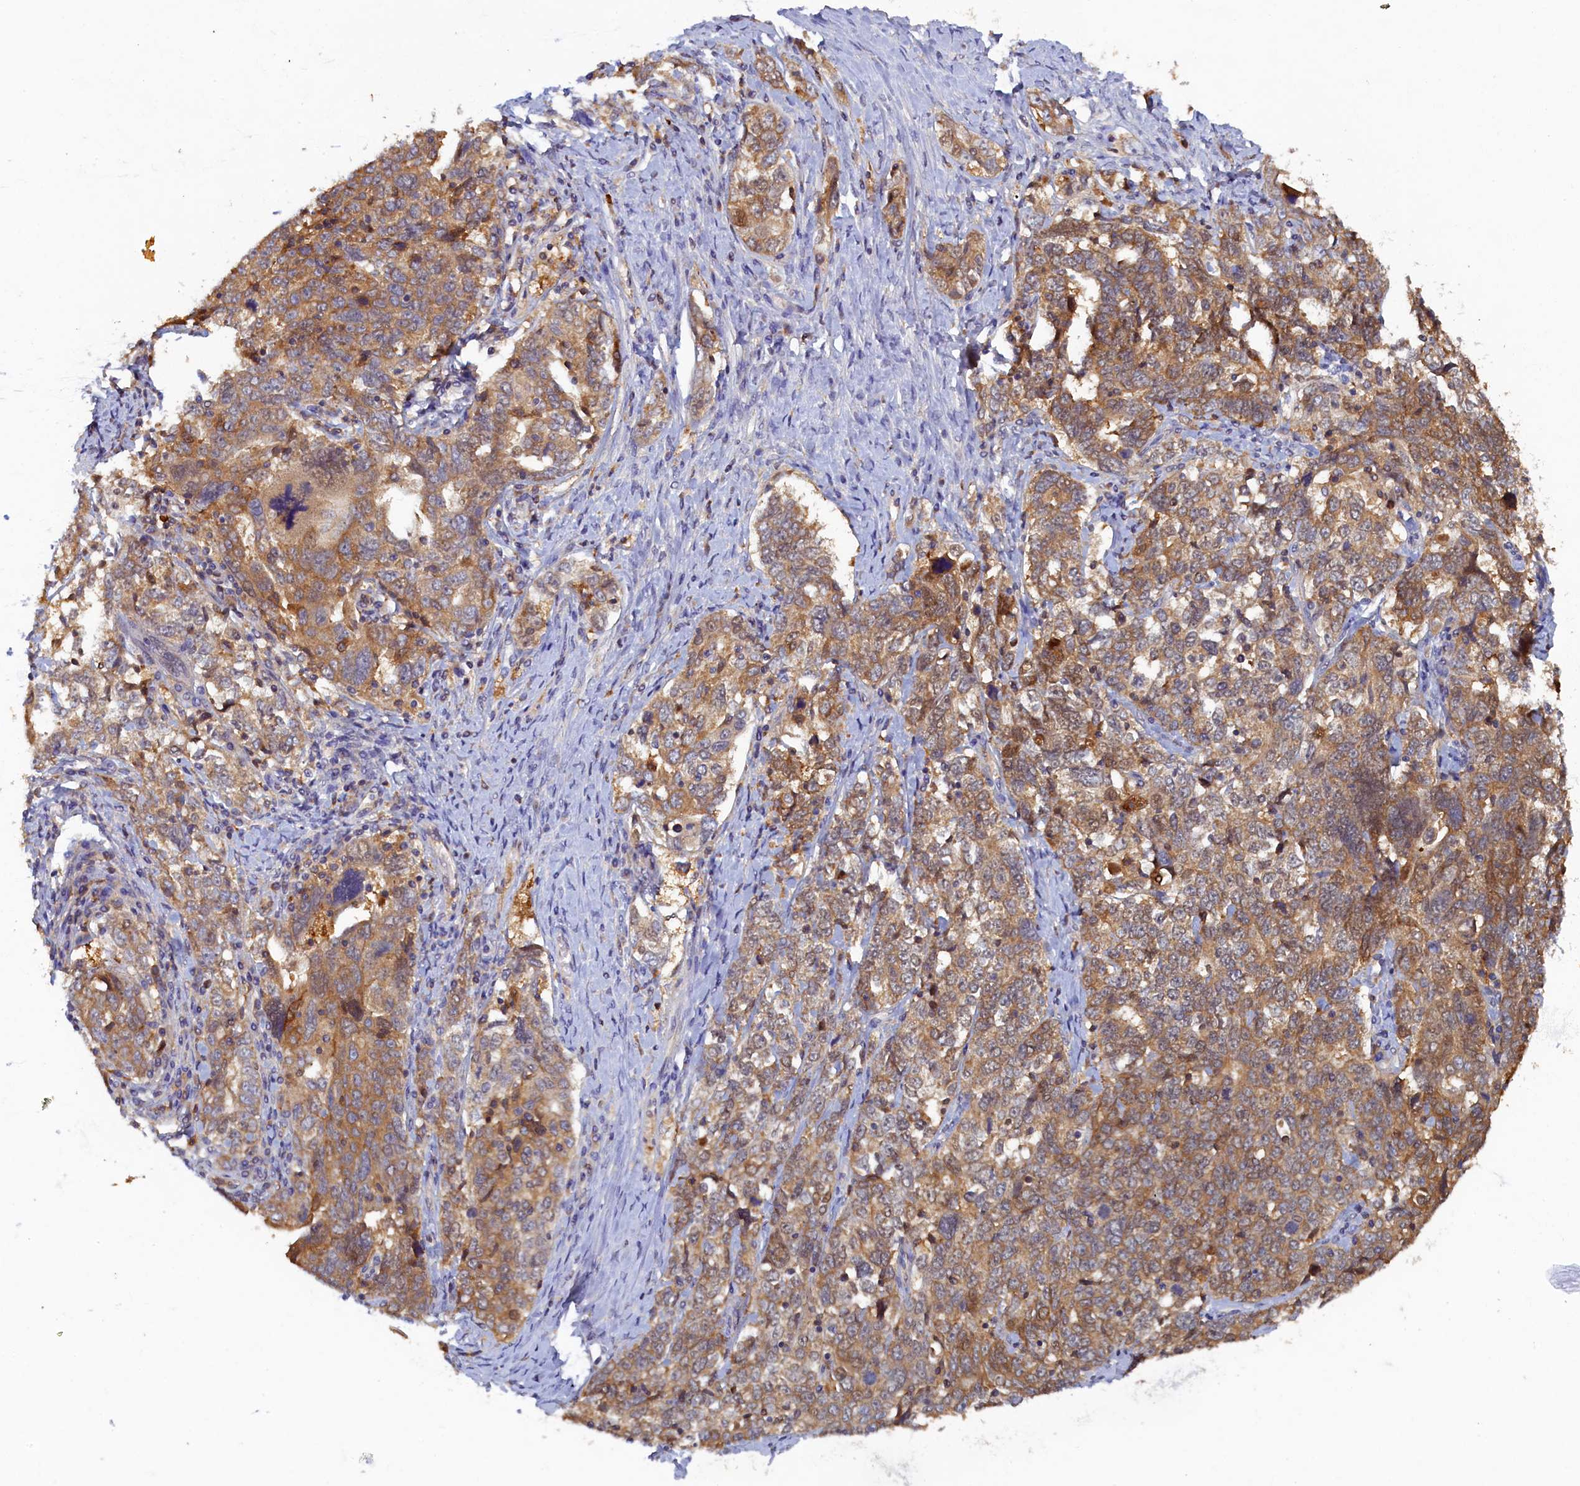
{"staining": {"intensity": "moderate", "quantity": ">75%", "location": "cytoplasmic/membranous"}, "tissue": "ovarian cancer", "cell_type": "Tumor cells", "image_type": "cancer", "snomed": [{"axis": "morphology", "description": "Carcinoma, endometroid"}, {"axis": "topography", "description": "Ovary"}], "caption": "IHC of human ovarian cancer demonstrates medium levels of moderate cytoplasmic/membranous expression in about >75% of tumor cells.", "gene": "TIMM8B", "patient": {"sex": "female", "age": 62}}